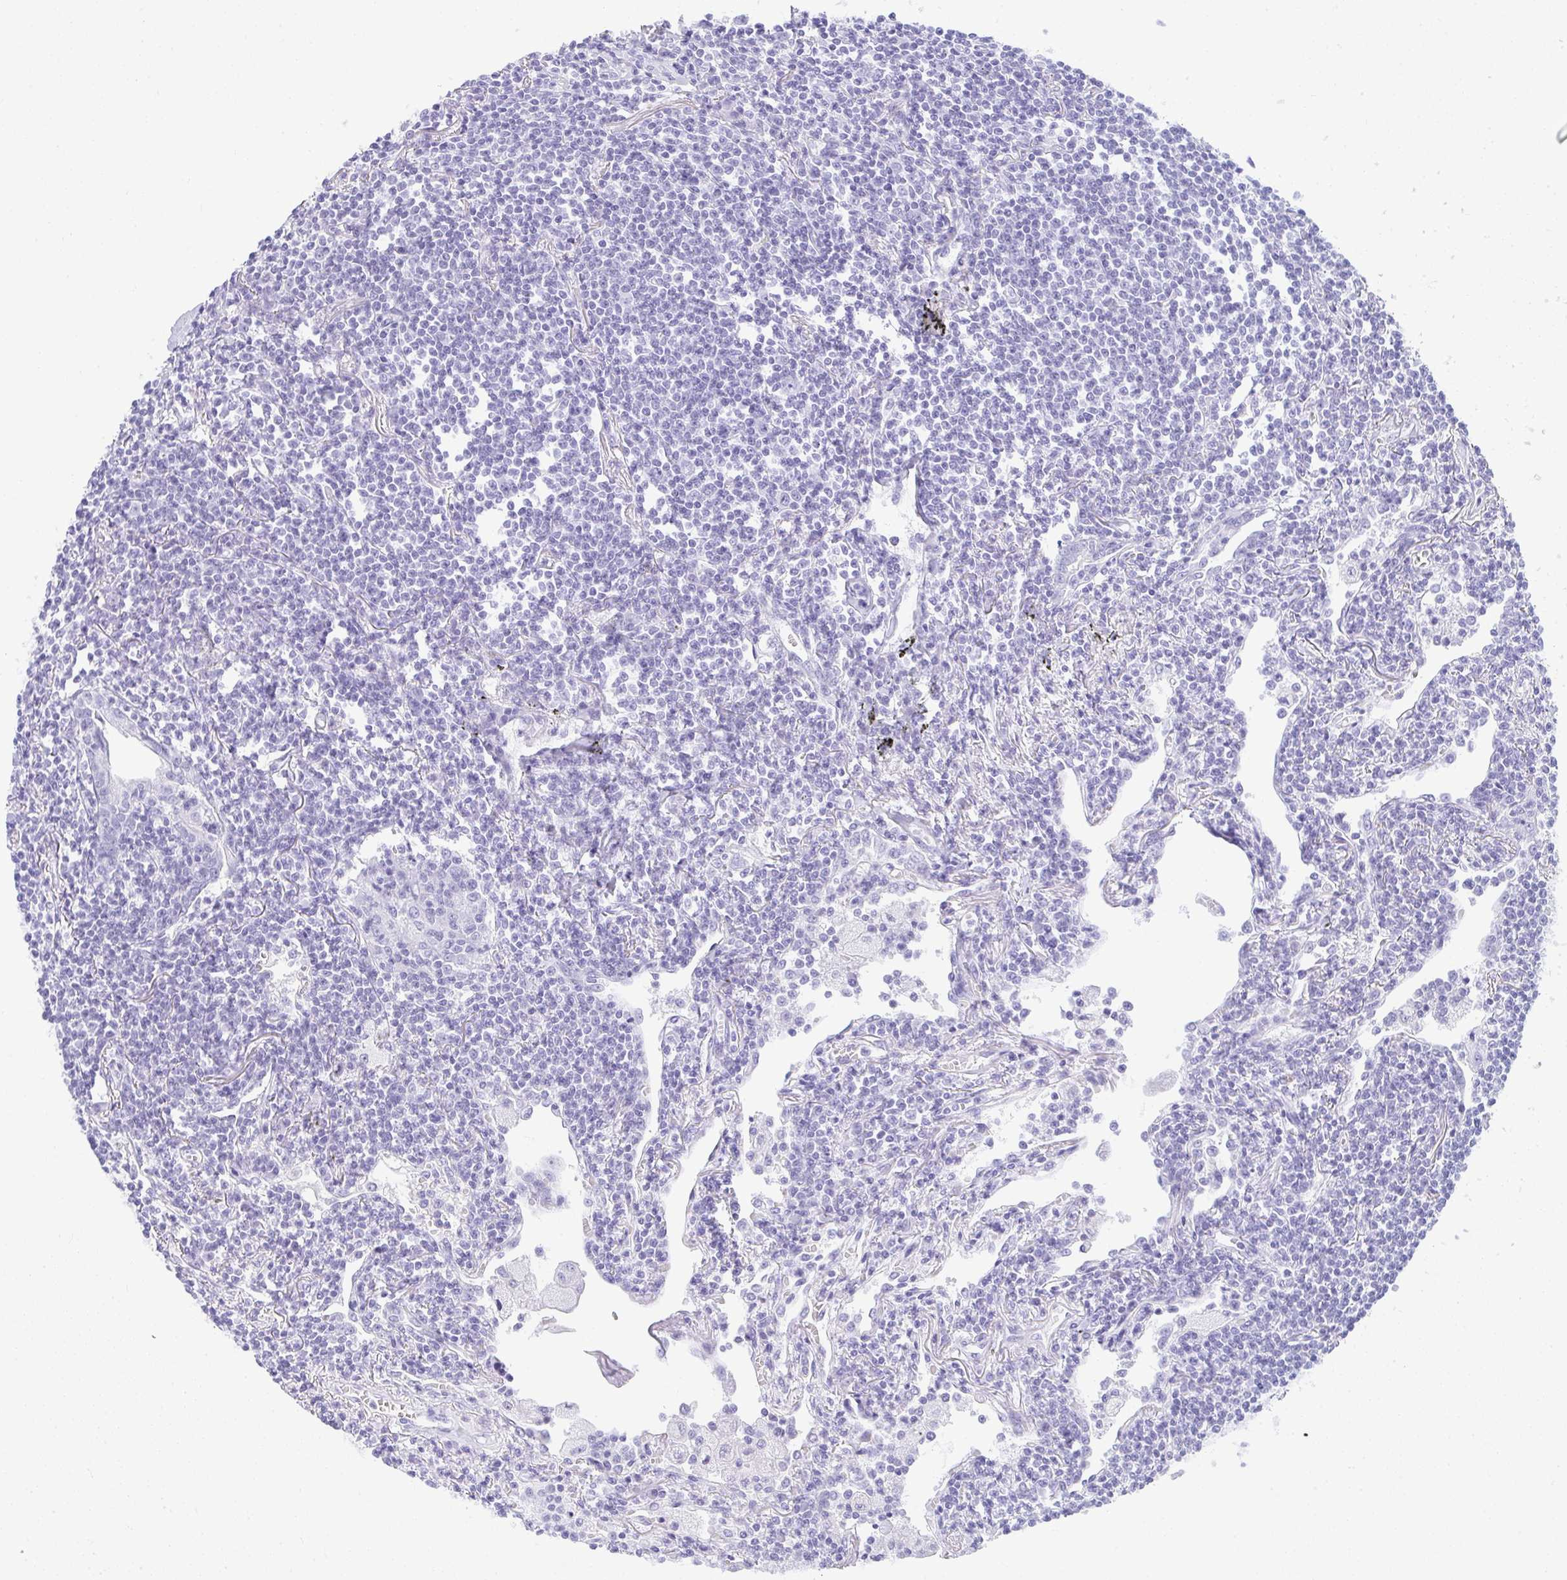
{"staining": {"intensity": "negative", "quantity": "none", "location": "none"}, "tissue": "lymphoma", "cell_type": "Tumor cells", "image_type": "cancer", "snomed": [{"axis": "morphology", "description": "Malignant lymphoma, non-Hodgkin's type, Low grade"}, {"axis": "topography", "description": "Lung"}], "caption": "Lymphoma was stained to show a protein in brown. There is no significant staining in tumor cells.", "gene": "PLA2G1B", "patient": {"sex": "female", "age": 71}}